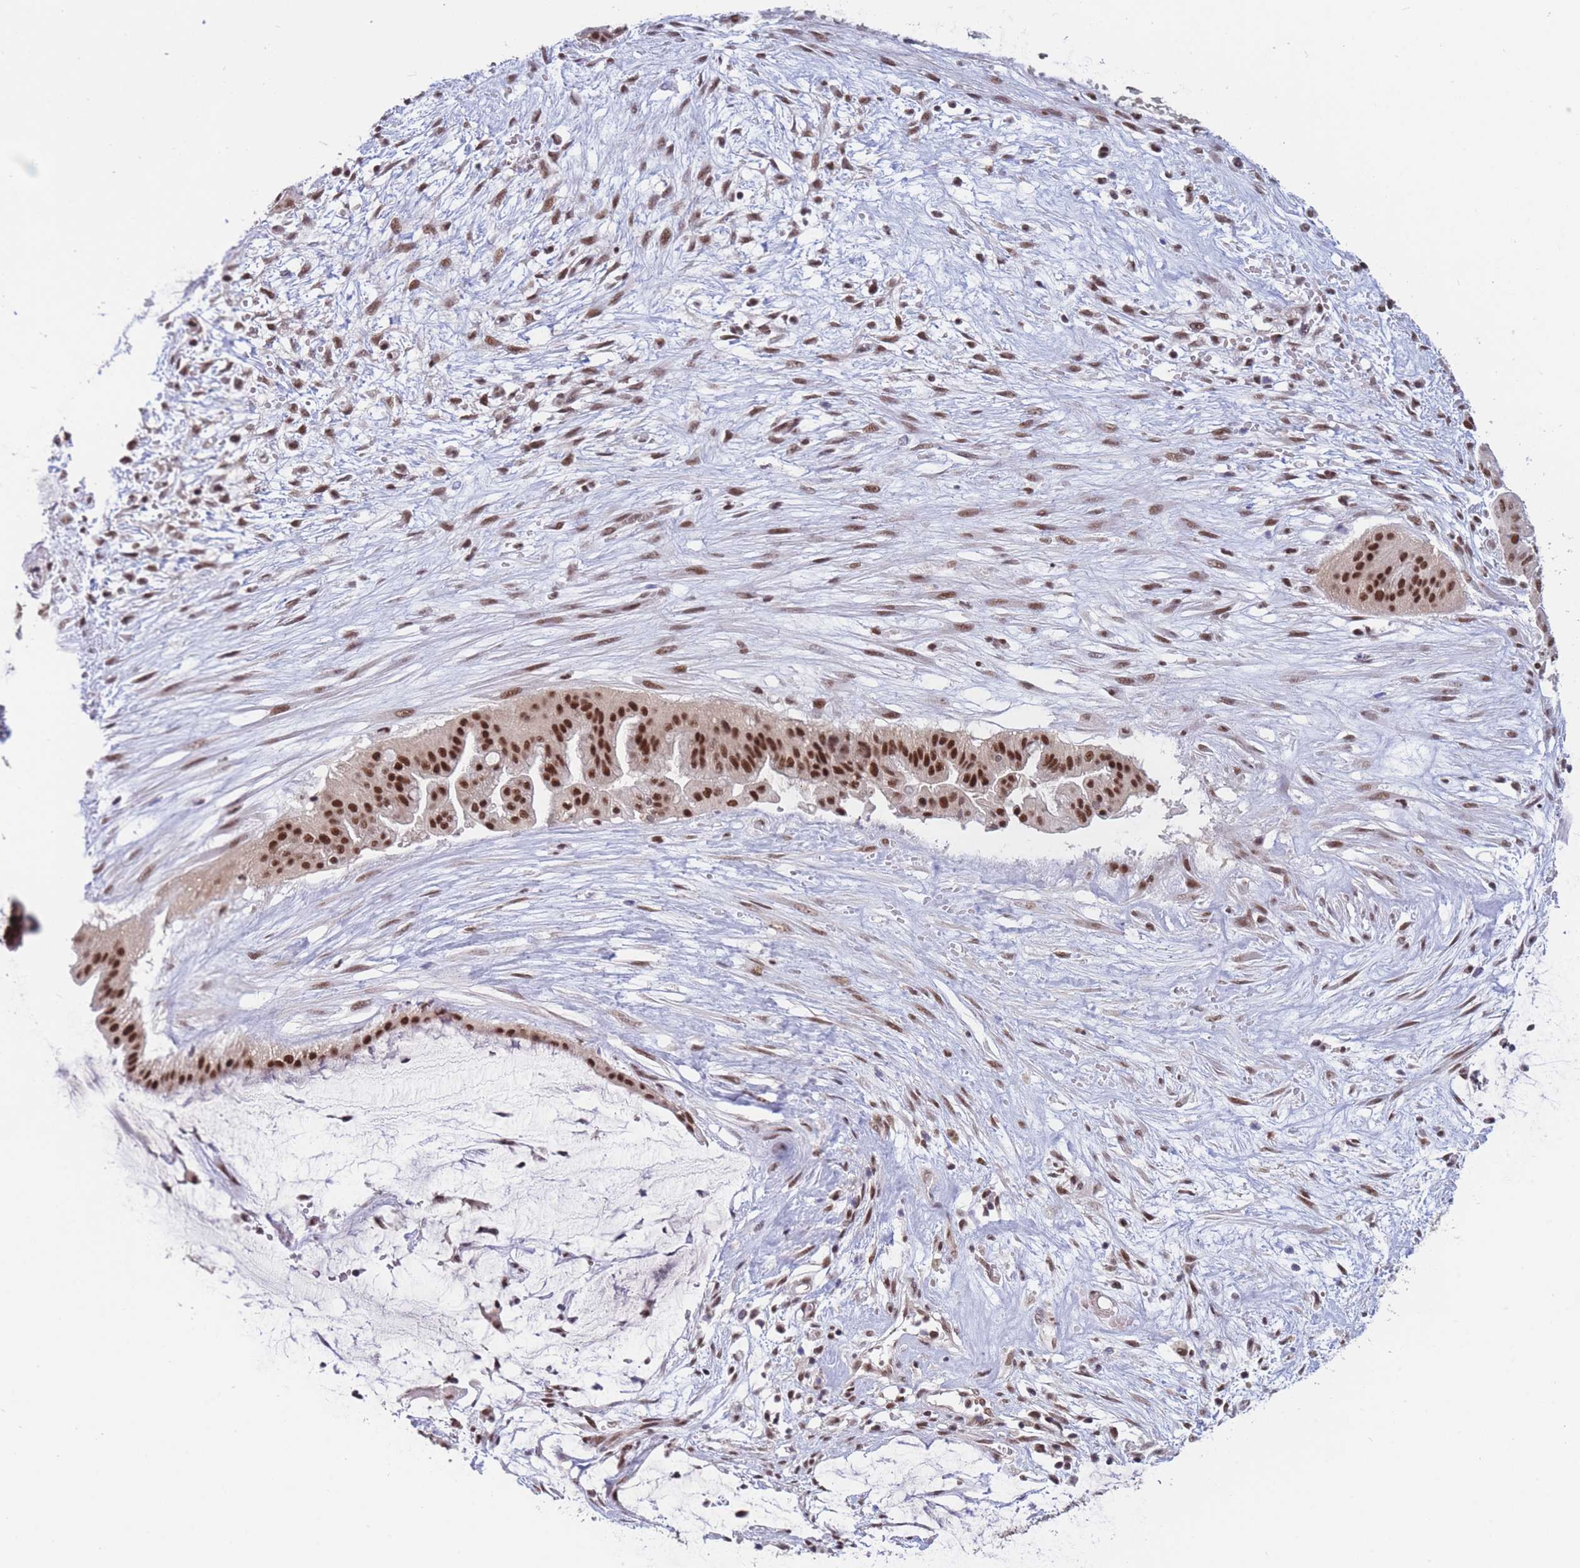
{"staining": {"intensity": "strong", "quantity": ">75%", "location": "nuclear"}, "tissue": "ovarian cancer", "cell_type": "Tumor cells", "image_type": "cancer", "snomed": [{"axis": "morphology", "description": "Cystadenocarcinoma, mucinous, NOS"}, {"axis": "topography", "description": "Ovary"}], "caption": "This histopathology image reveals ovarian mucinous cystadenocarcinoma stained with IHC to label a protein in brown. The nuclear of tumor cells show strong positivity for the protein. Nuclei are counter-stained blue.", "gene": "SMAD9", "patient": {"sex": "female", "age": 73}}